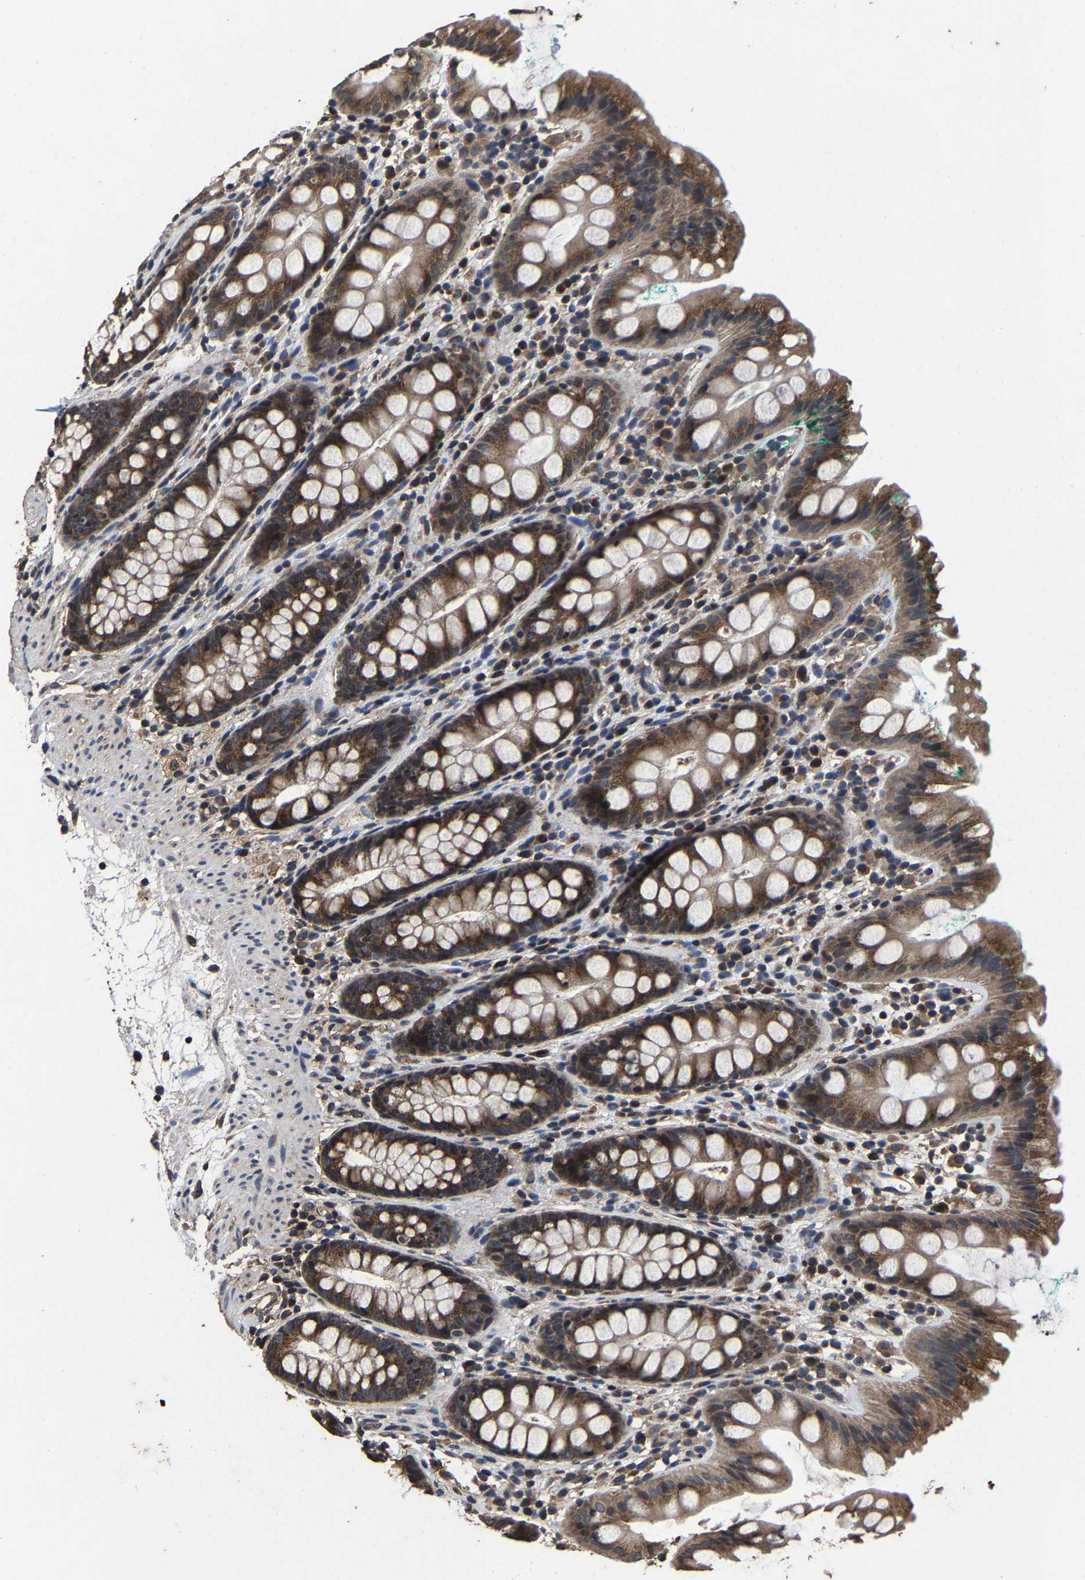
{"staining": {"intensity": "moderate", "quantity": ">75%", "location": "cytoplasmic/membranous"}, "tissue": "rectum", "cell_type": "Glandular cells", "image_type": "normal", "snomed": [{"axis": "morphology", "description": "Normal tissue, NOS"}, {"axis": "topography", "description": "Rectum"}], "caption": "This image shows unremarkable rectum stained with IHC to label a protein in brown. The cytoplasmic/membranous of glandular cells show moderate positivity for the protein. Nuclei are counter-stained blue.", "gene": "EBAG9", "patient": {"sex": "female", "age": 65}}